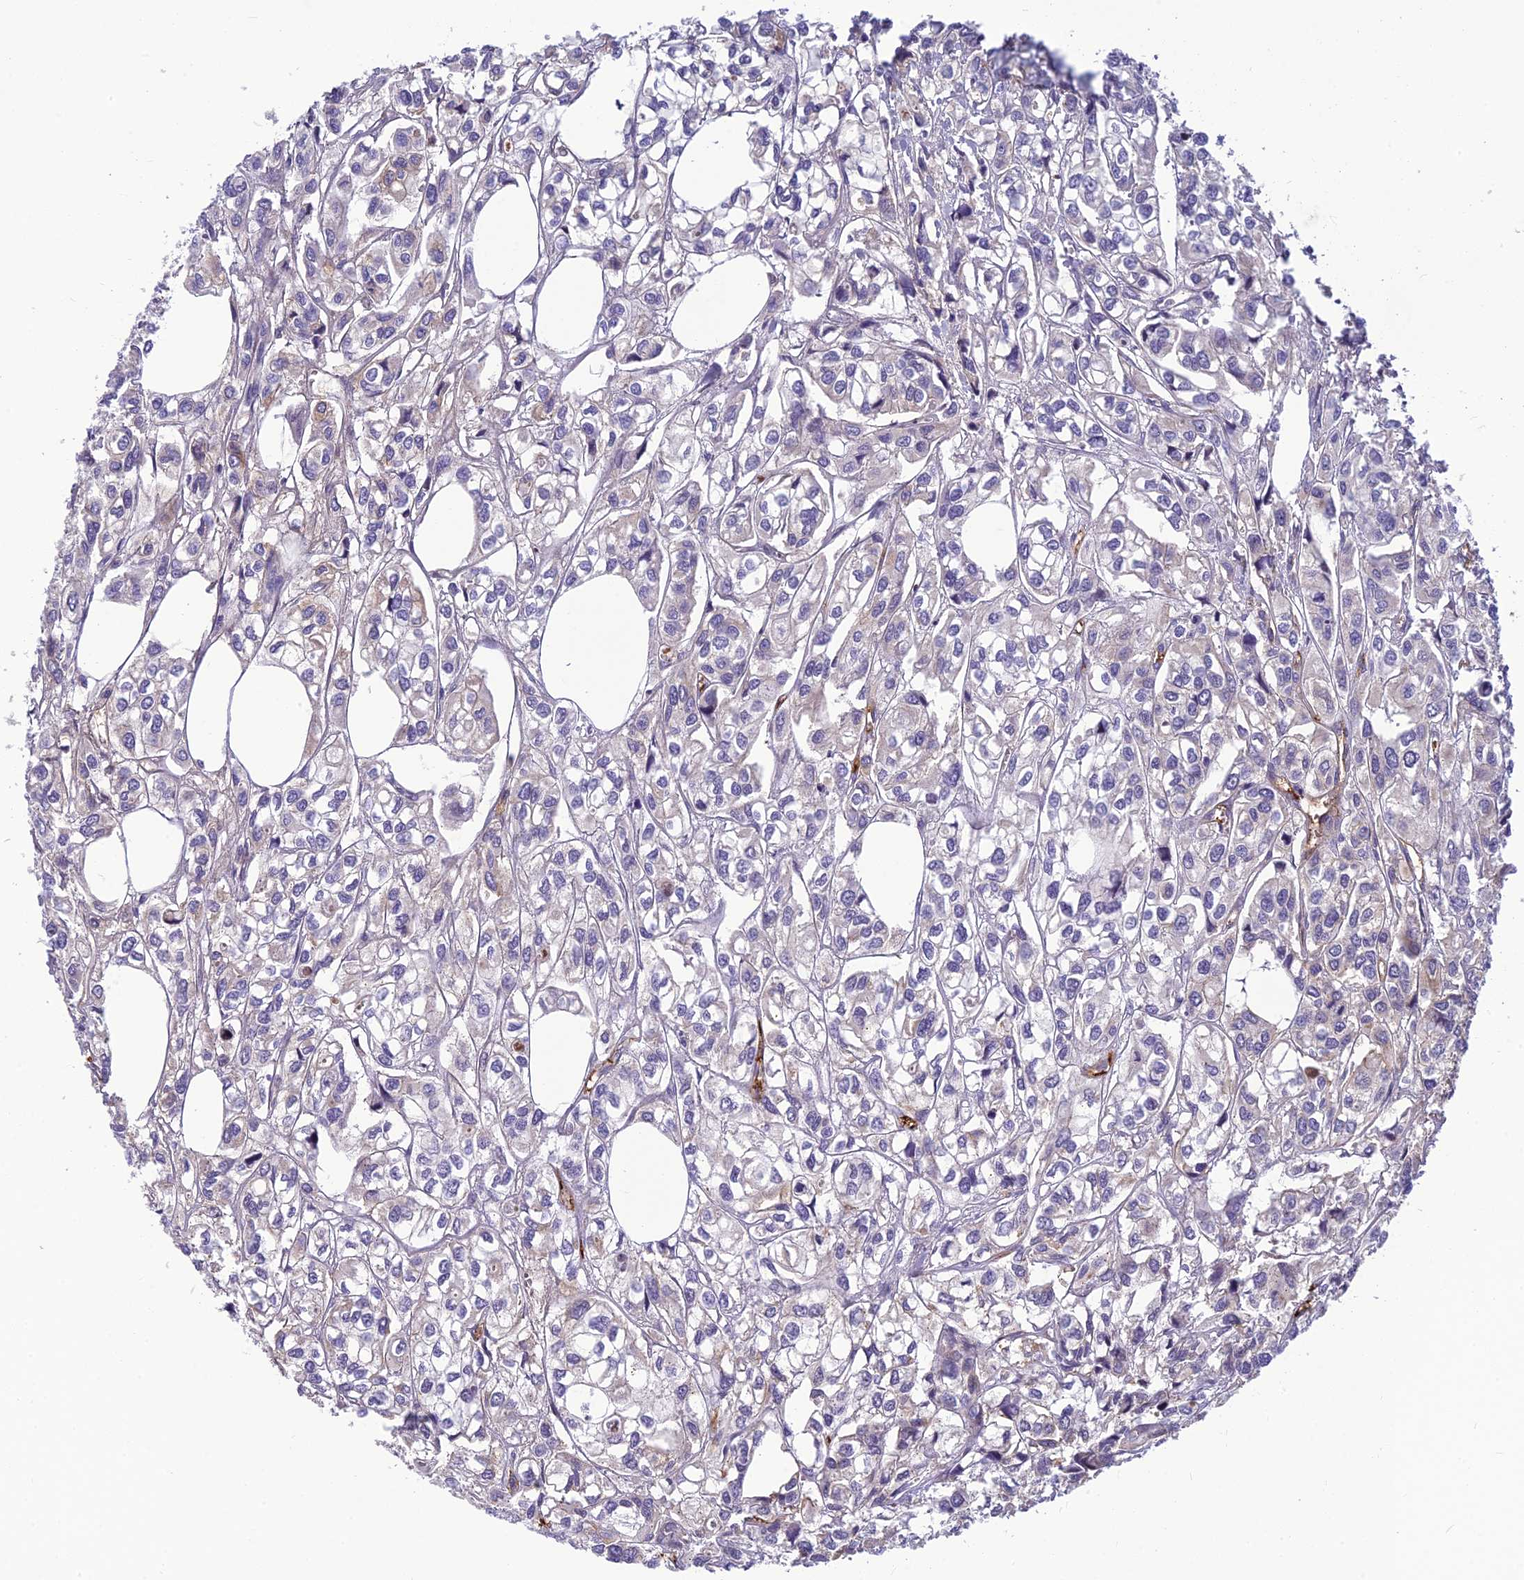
{"staining": {"intensity": "weak", "quantity": "<25%", "location": "cytoplasmic/membranous"}, "tissue": "urothelial cancer", "cell_type": "Tumor cells", "image_type": "cancer", "snomed": [{"axis": "morphology", "description": "Urothelial carcinoma, High grade"}, {"axis": "topography", "description": "Urinary bladder"}], "caption": "Urothelial cancer was stained to show a protein in brown. There is no significant positivity in tumor cells.", "gene": "CLEC11A", "patient": {"sex": "male", "age": 67}}